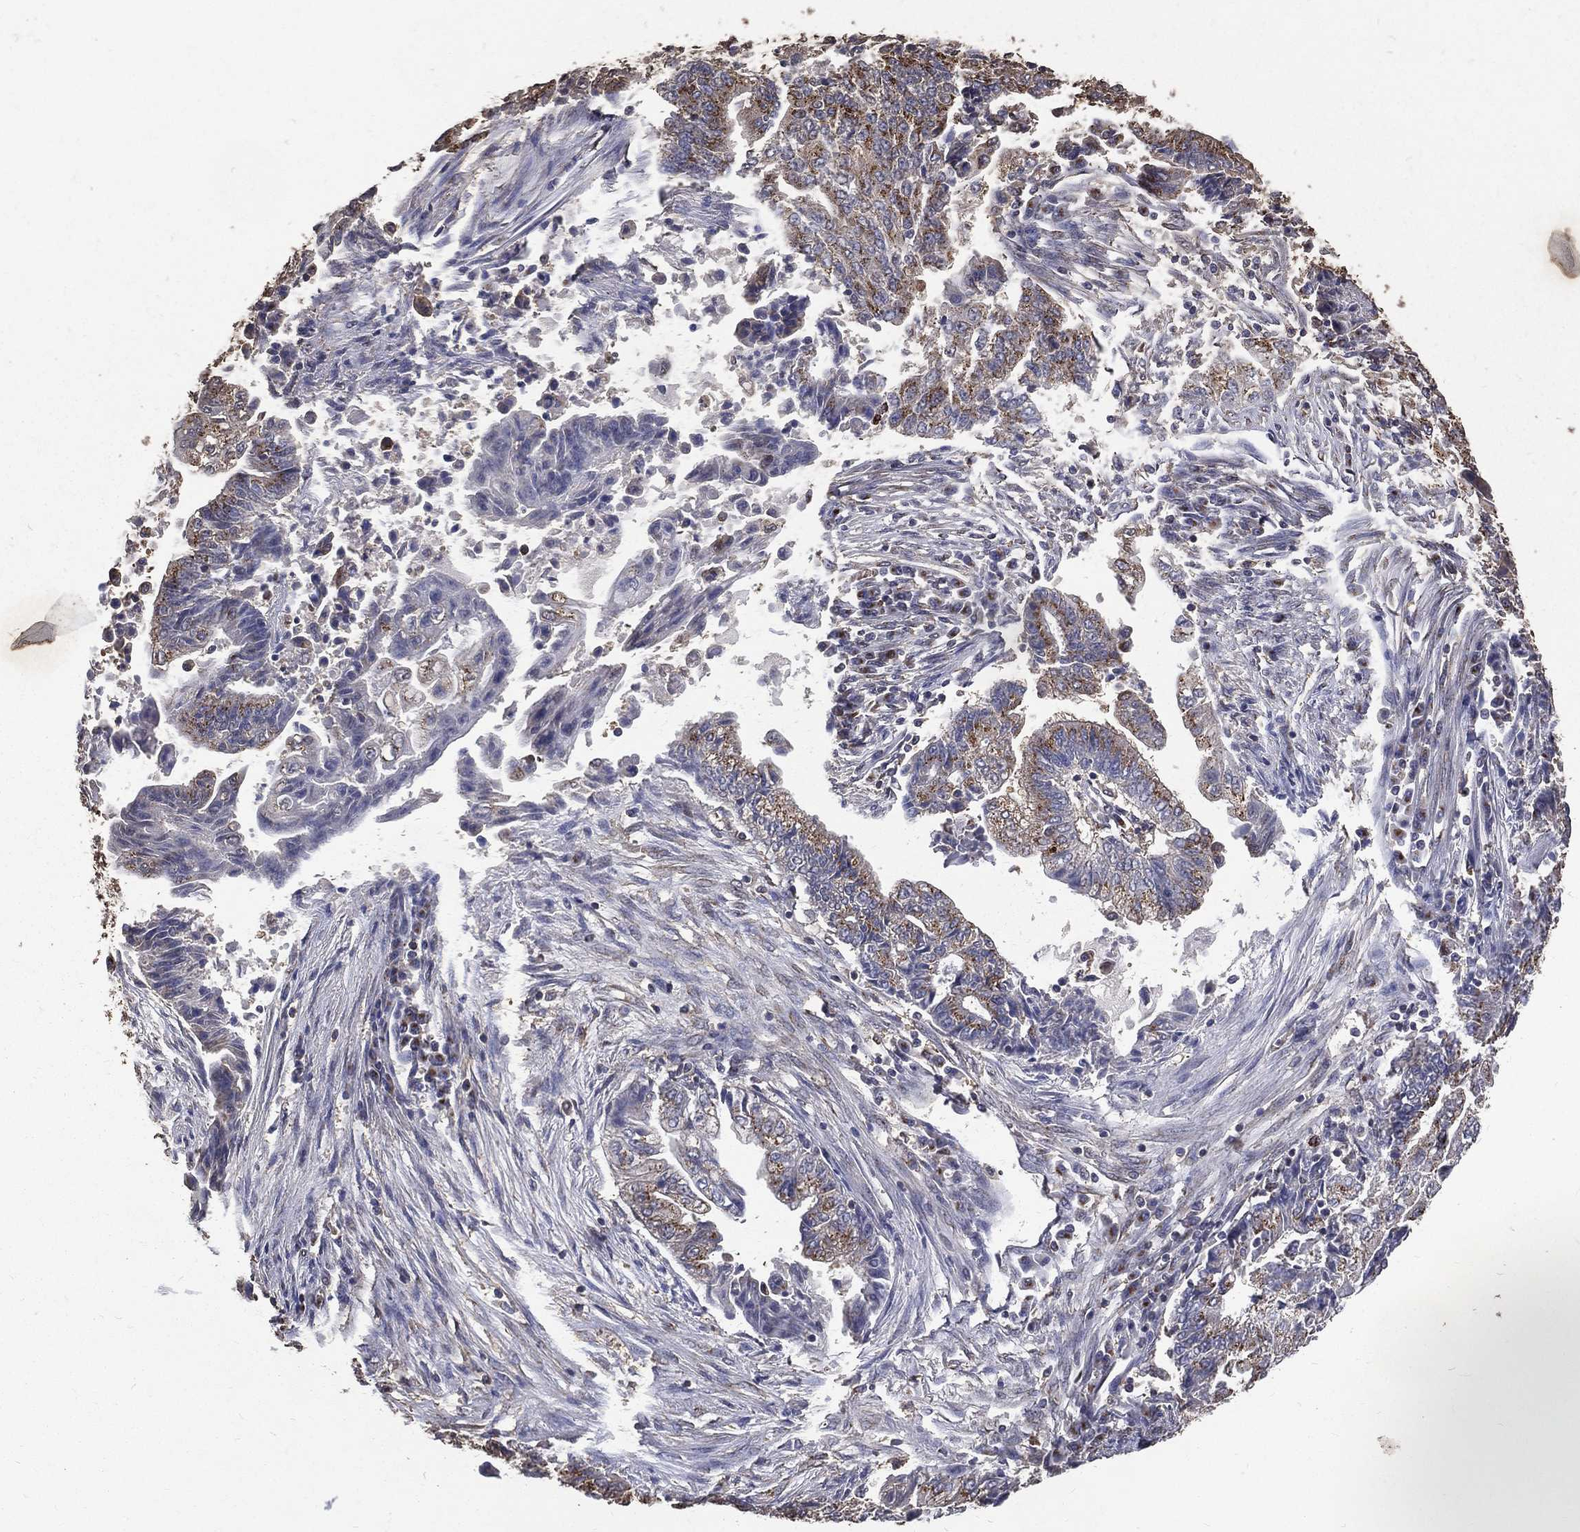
{"staining": {"intensity": "strong", "quantity": ">75%", "location": "cytoplasmic/membranous"}, "tissue": "endometrial cancer", "cell_type": "Tumor cells", "image_type": "cancer", "snomed": [{"axis": "morphology", "description": "Adenocarcinoma, NOS"}, {"axis": "topography", "description": "Uterus"}, {"axis": "topography", "description": "Endometrium"}], "caption": "Endometrial cancer stained for a protein displays strong cytoplasmic/membranous positivity in tumor cells. (brown staining indicates protein expression, while blue staining denotes nuclei).", "gene": "GPR183", "patient": {"sex": "female", "age": 54}}